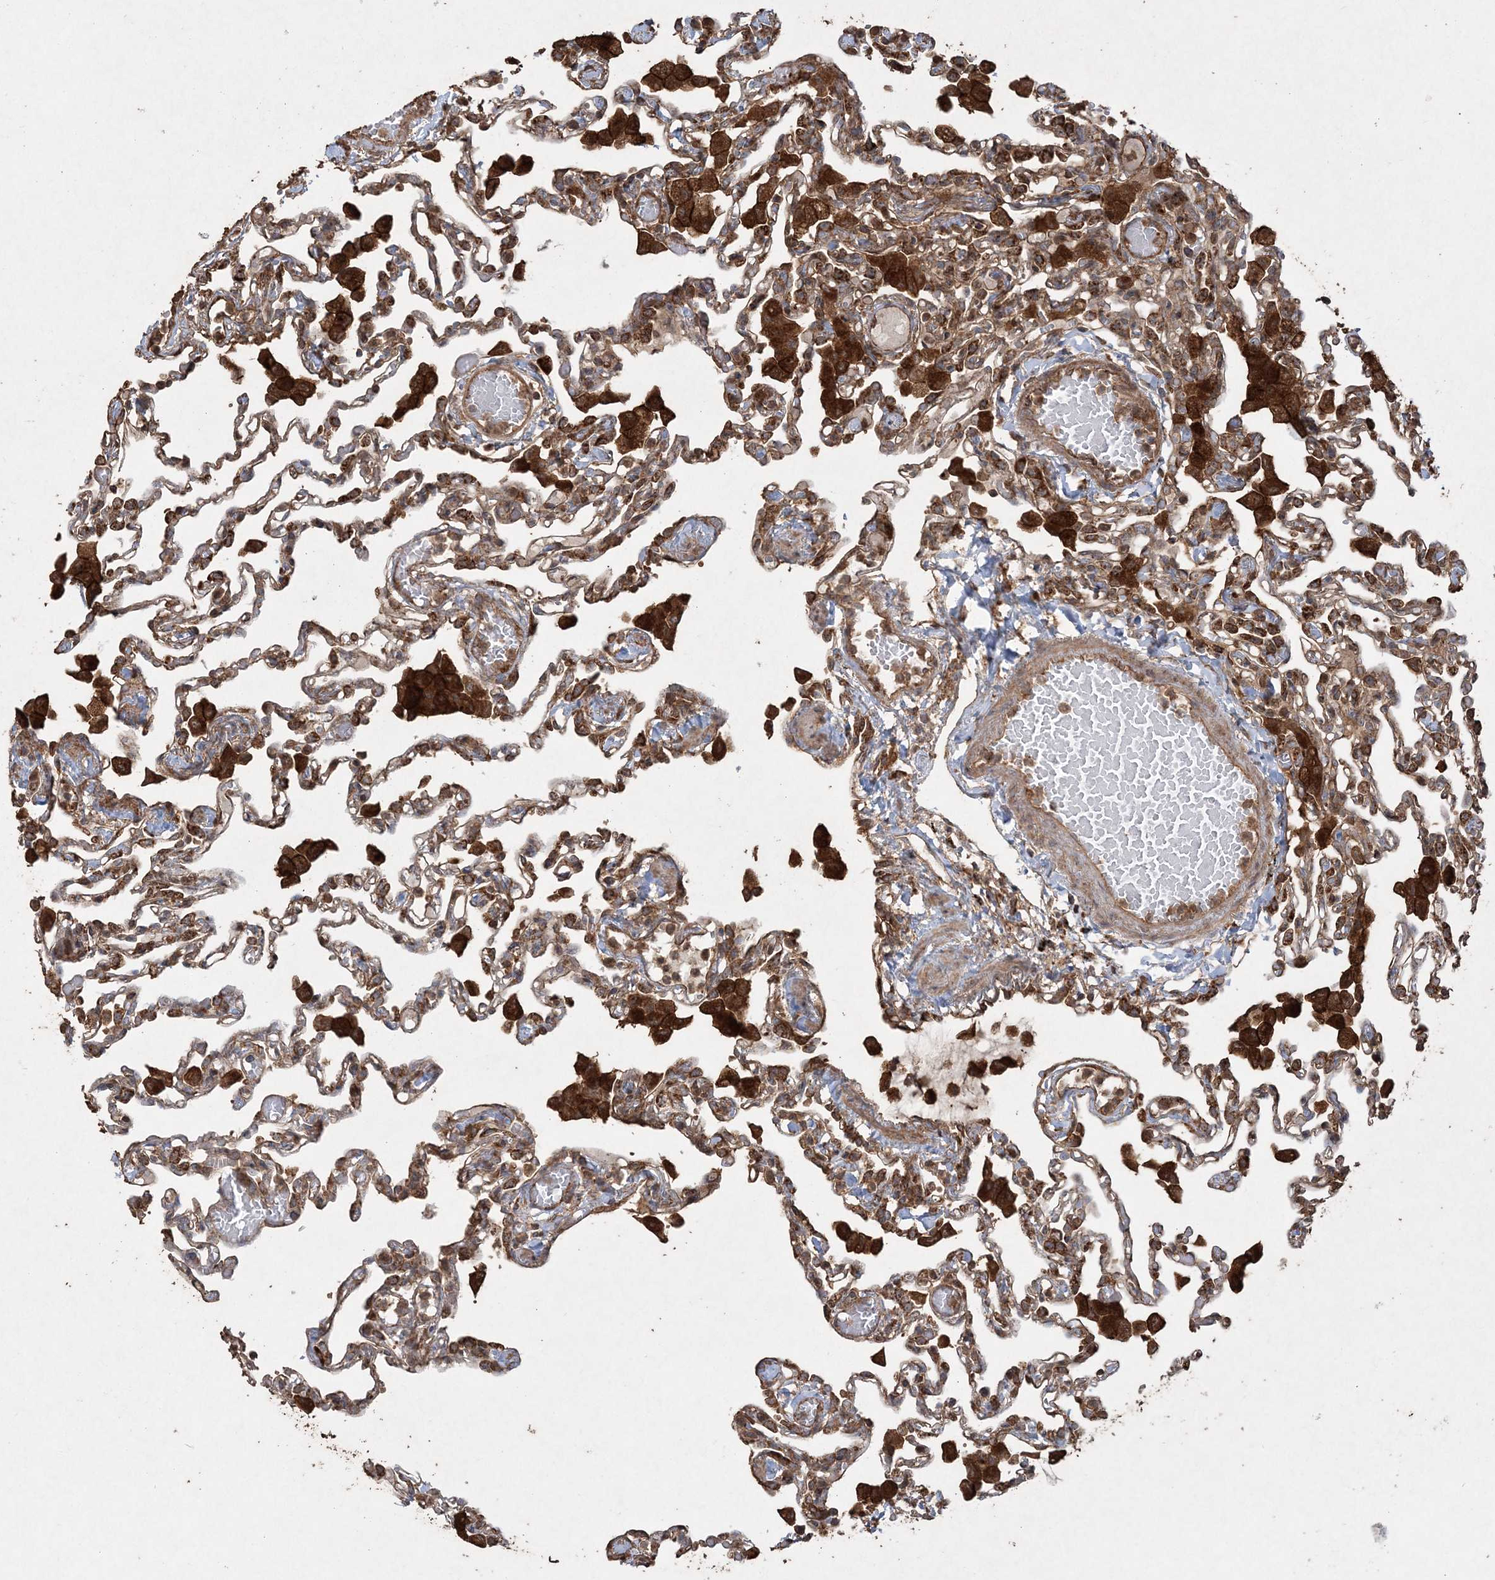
{"staining": {"intensity": "moderate", "quantity": "25%-75%", "location": "cytoplasmic/membranous"}, "tissue": "lung", "cell_type": "Alveolar cells", "image_type": "normal", "snomed": [{"axis": "morphology", "description": "Normal tissue, NOS"}, {"axis": "topography", "description": "Bronchus"}, {"axis": "topography", "description": "Lung"}], "caption": "Immunohistochemical staining of unremarkable lung exhibits moderate cytoplasmic/membranous protein positivity in about 25%-75% of alveolar cells.", "gene": "TTC7A", "patient": {"sex": "female", "age": 49}}